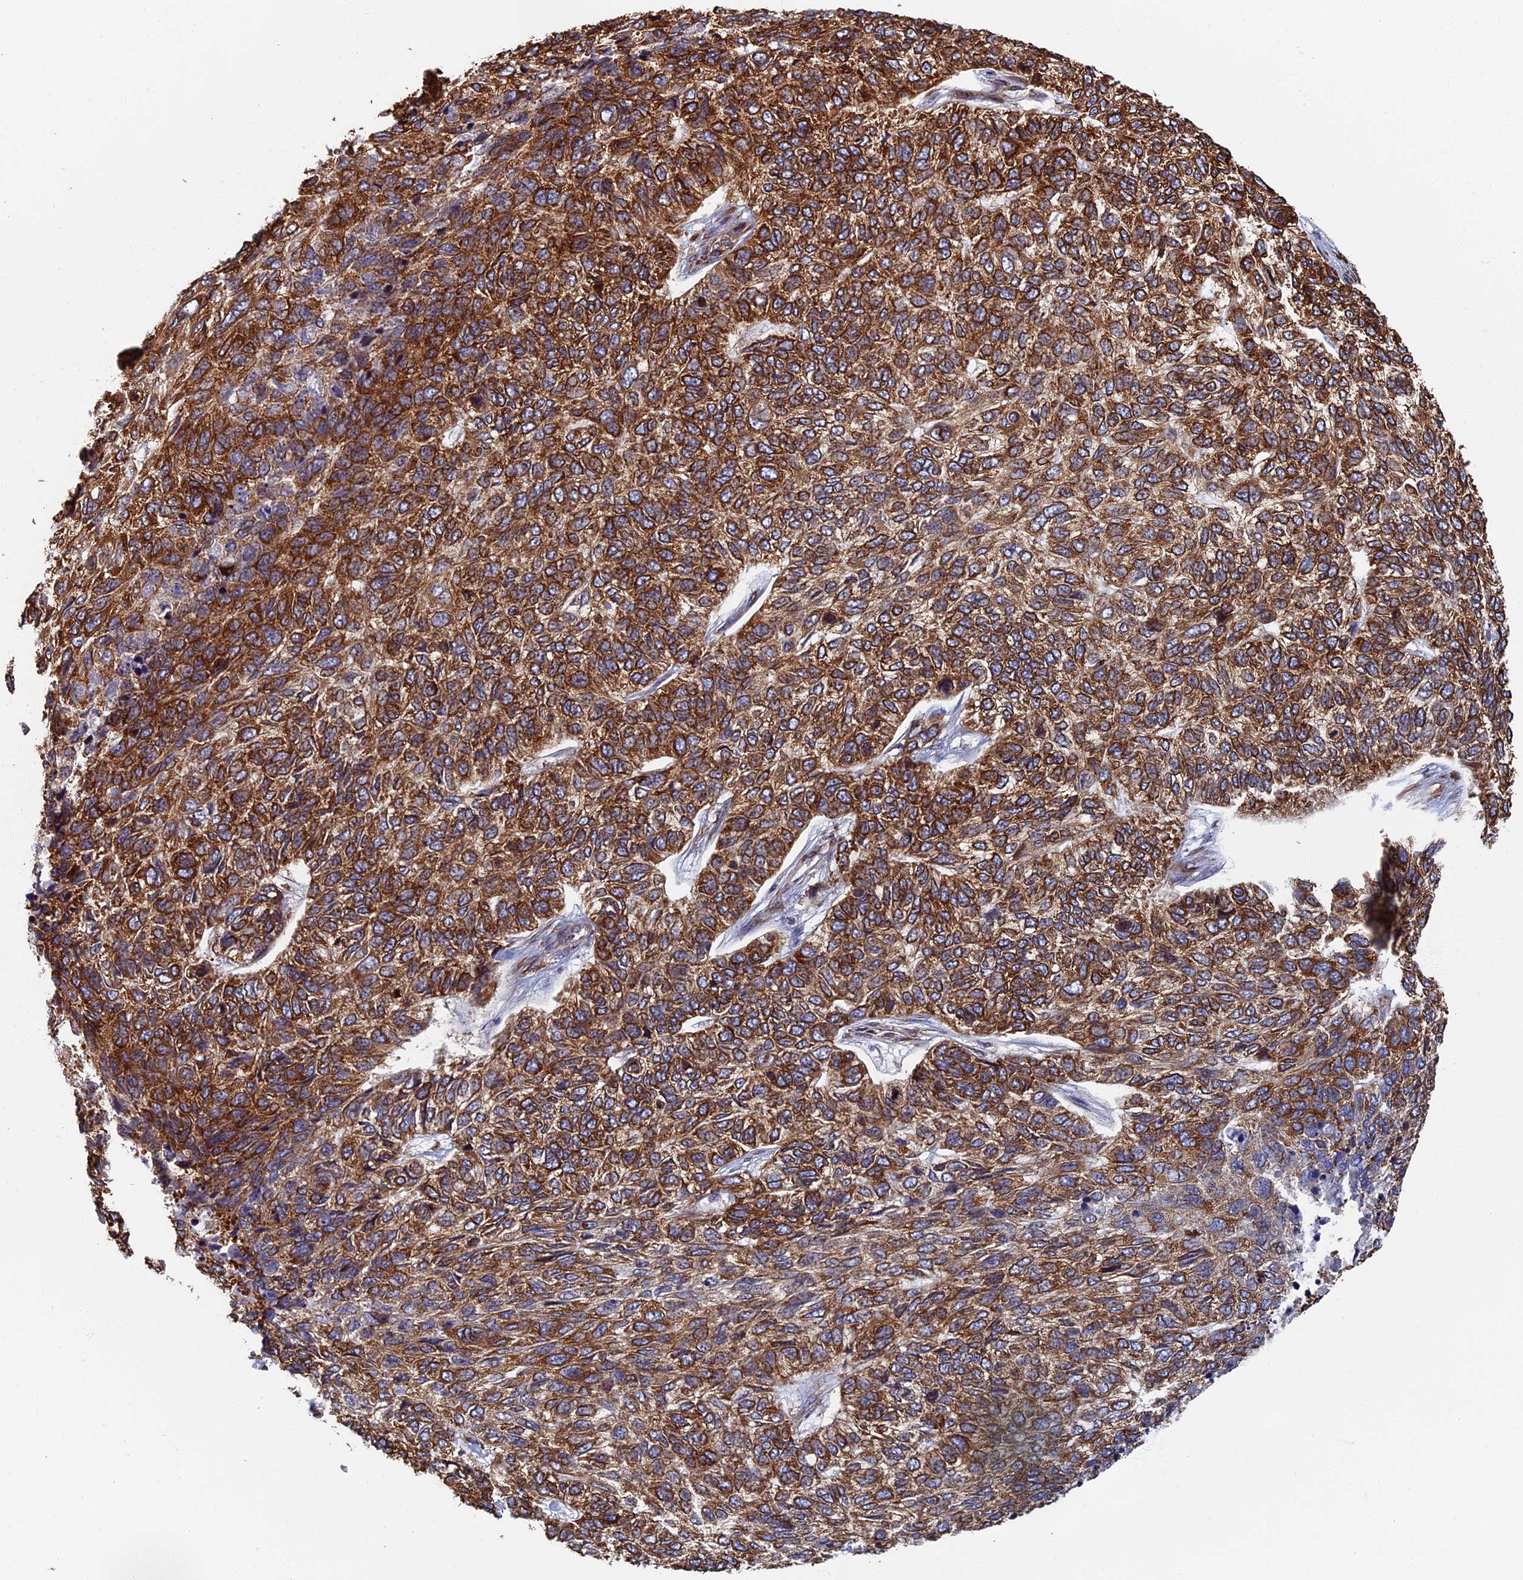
{"staining": {"intensity": "strong", "quantity": ">75%", "location": "cytoplasmic/membranous,nuclear"}, "tissue": "skin cancer", "cell_type": "Tumor cells", "image_type": "cancer", "snomed": [{"axis": "morphology", "description": "Basal cell carcinoma"}, {"axis": "topography", "description": "Skin"}], "caption": "DAB (3,3'-diaminobenzidine) immunohistochemical staining of basal cell carcinoma (skin) exhibits strong cytoplasmic/membranous and nuclear protein expression in about >75% of tumor cells. (IHC, brightfield microscopy, high magnification).", "gene": "YBX1", "patient": {"sex": "female", "age": 65}}